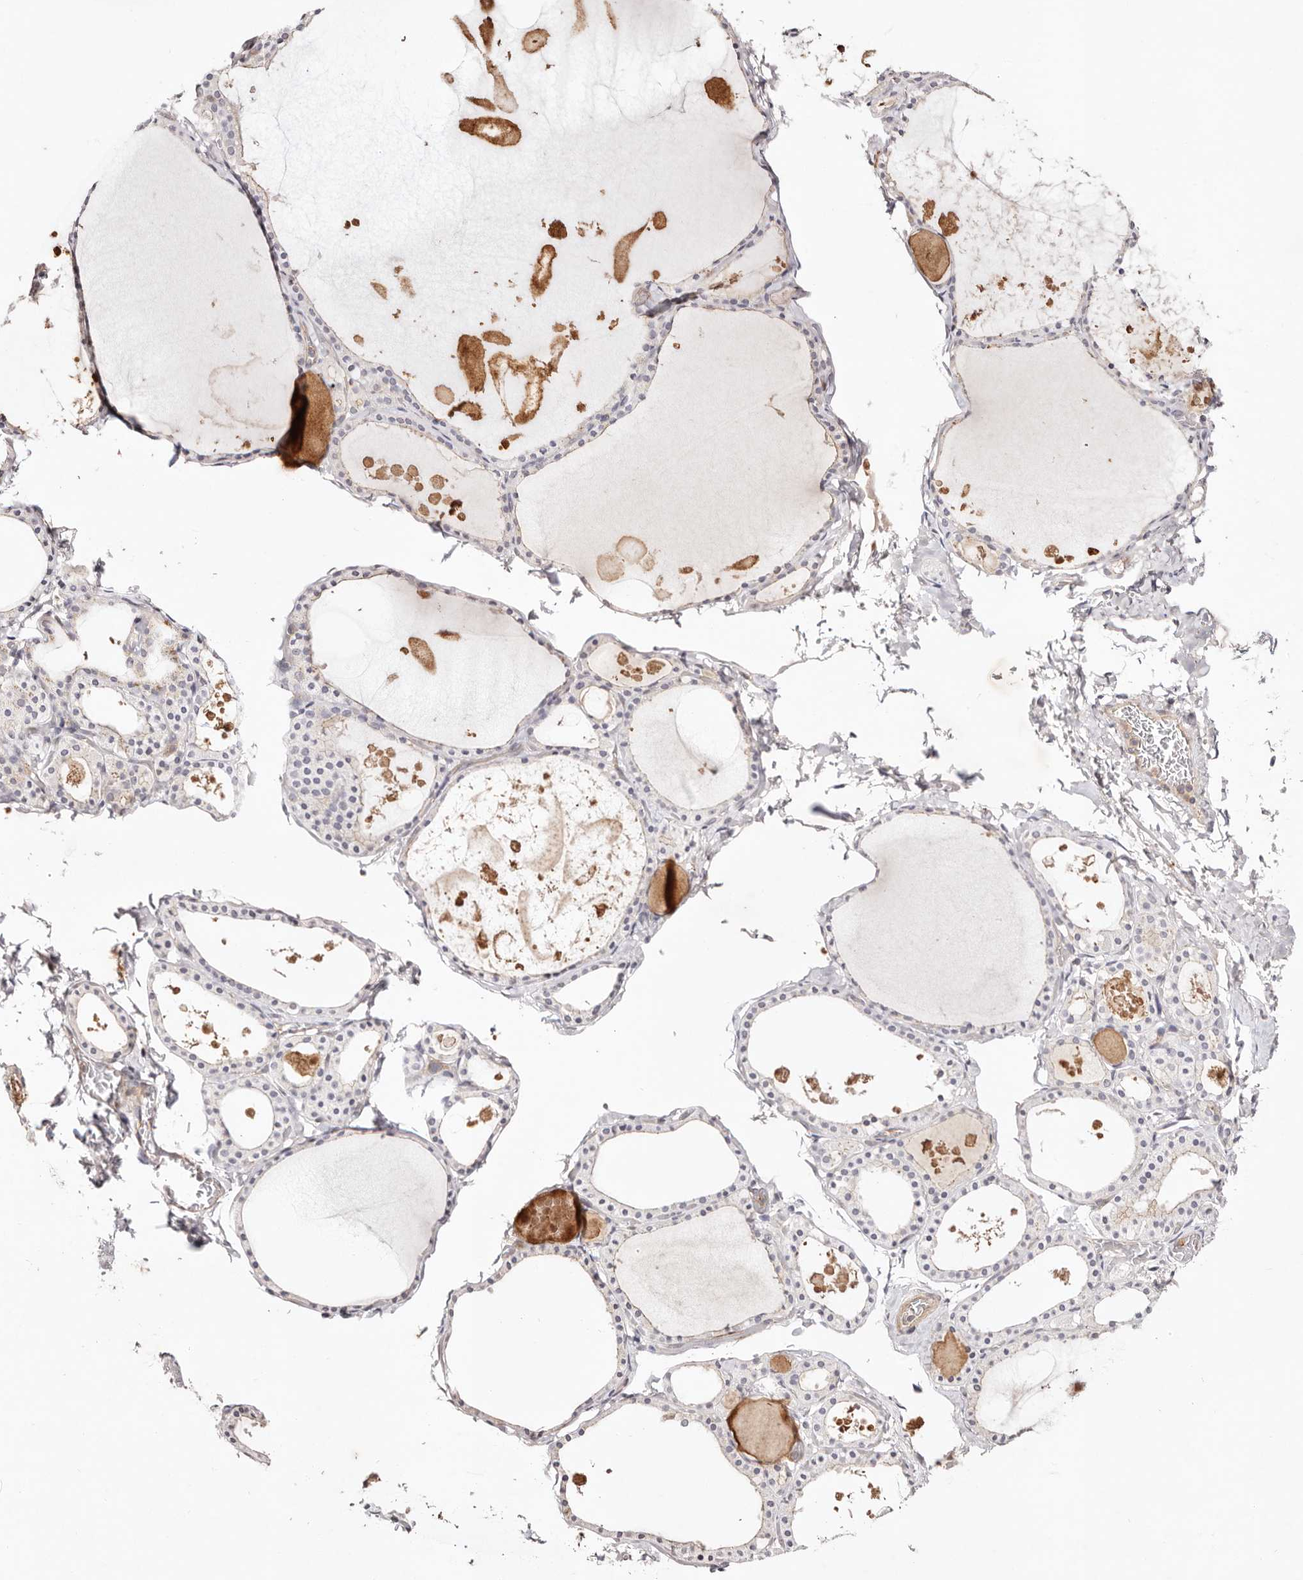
{"staining": {"intensity": "negative", "quantity": "none", "location": "none"}, "tissue": "thyroid gland", "cell_type": "Glandular cells", "image_type": "normal", "snomed": [{"axis": "morphology", "description": "Normal tissue, NOS"}, {"axis": "topography", "description": "Thyroid gland"}], "caption": "IHC histopathology image of normal thyroid gland: thyroid gland stained with DAB demonstrates no significant protein staining in glandular cells.", "gene": "SLC35B2", "patient": {"sex": "male", "age": 56}}